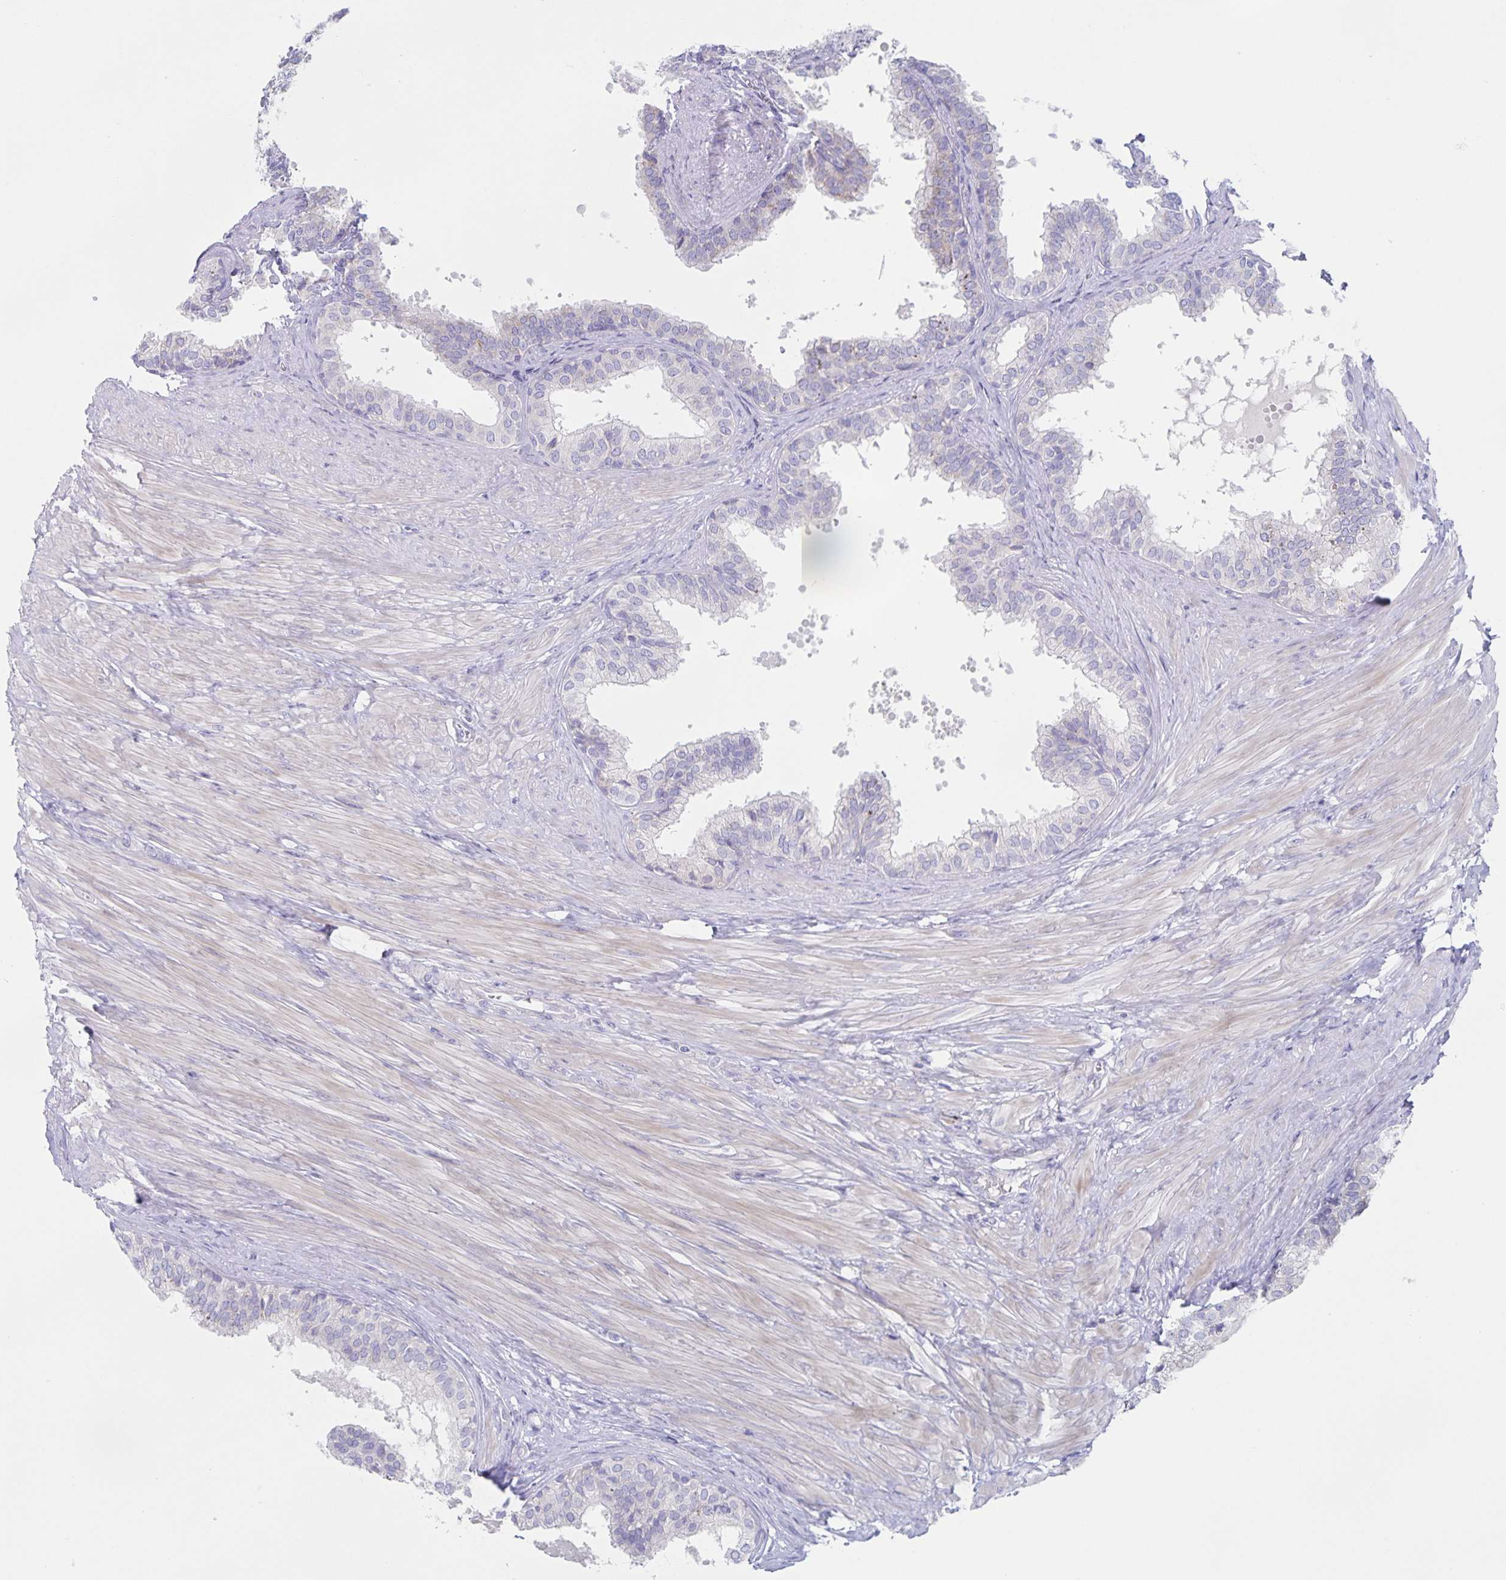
{"staining": {"intensity": "negative", "quantity": "none", "location": "none"}, "tissue": "prostate", "cell_type": "Glandular cells", "image_type": "normal", "snomed": [{"axis": "morphology", "description": "Normal tissue, NOS"}, {"axis": "topography", "description": "Prostate"}, {"axis": "topography", "description": "Peripheral nerve tissue"}], "caption": "Glandular cells are negative for brown protein staining in unremarkable prostate. Brightfield microscopy of immunohistochemistry stained with DAB (3,3'-diaminobenzidine) (brown) and hematoxylin (blue), captured at high magnification.", "gene": "CENPH", "patient": {"sex": "male", "age": 55}}